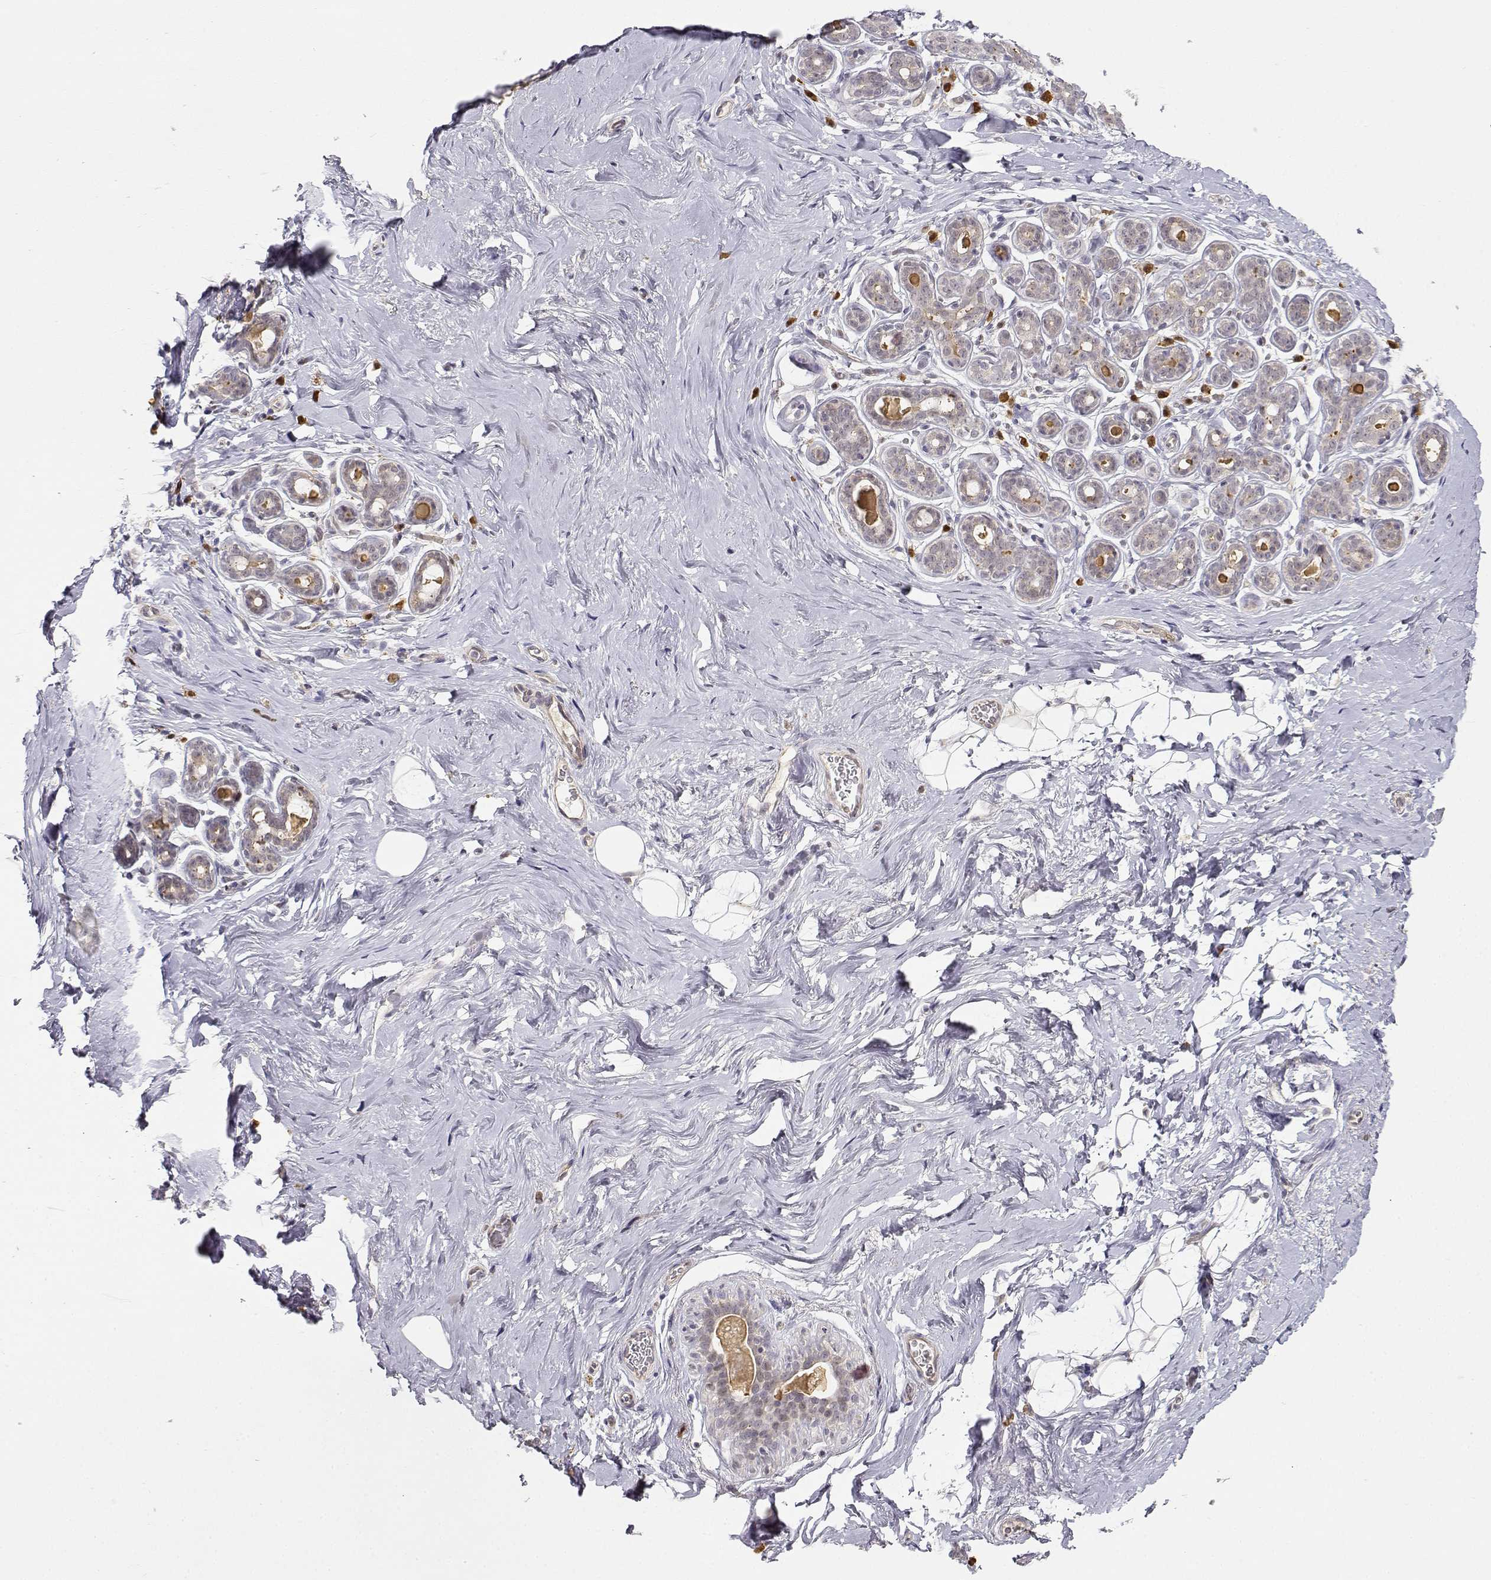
{"staining": {"intensity": "negative", "quantity": "none", "location": "none"}, "tissue": "breast", "cell_type": "Adipocytes", "image_type": "normal", "snomed": [{"axis": "morphology", "description": "Normal tissue, NOS"}, {"axis": "topography", "description": "Skin"}, {"axis": "topography", "description": "Breast"}], "caption": "This is a micrograph of immunohistochemistry (IHC) staining of normal breast, which shows no positivity in adipocytes. Brightfield microscopy of IHC stained with DAB (brown) and hematoxylin (blue), captured at high magnification.", "gene": "EAF2", "patient": {"sex": "female", "age": 43}}